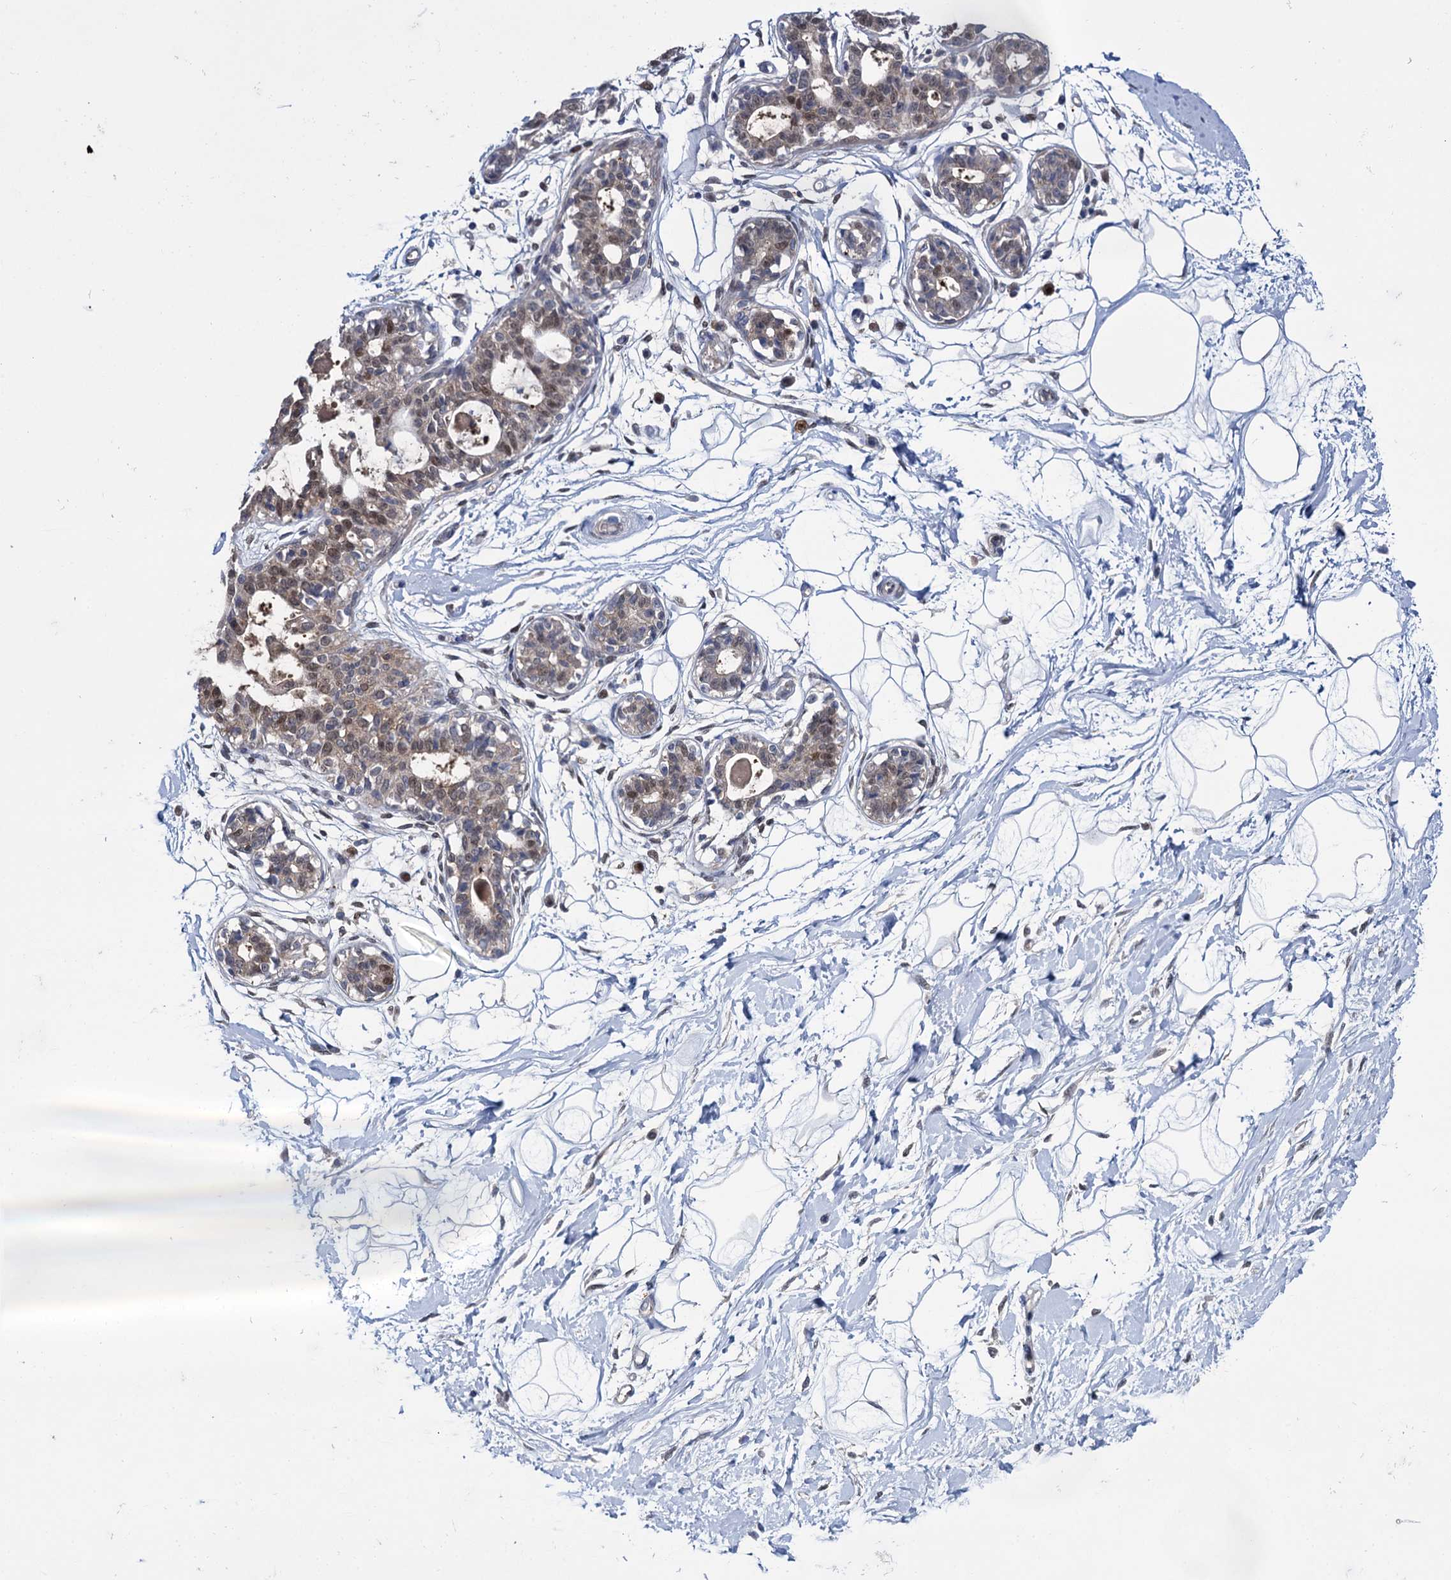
{"staining": {"intensity": "negative", "quantity": "none", "location": "none"}, "tissue": "breast", "cell_type": "Adipocytes", "image_type": "normal", "snomed": [{"axis": "morphology", "description": "Normal tissue, NOS"}, {"axis": "topography", "description": "Breast"}], "caption": "This is an immunohistochemistry micrograph of normal breast. There is no expression in adipocytes.", "gene": "GLO1", "patient": {"sex": "female", "age": 45}}